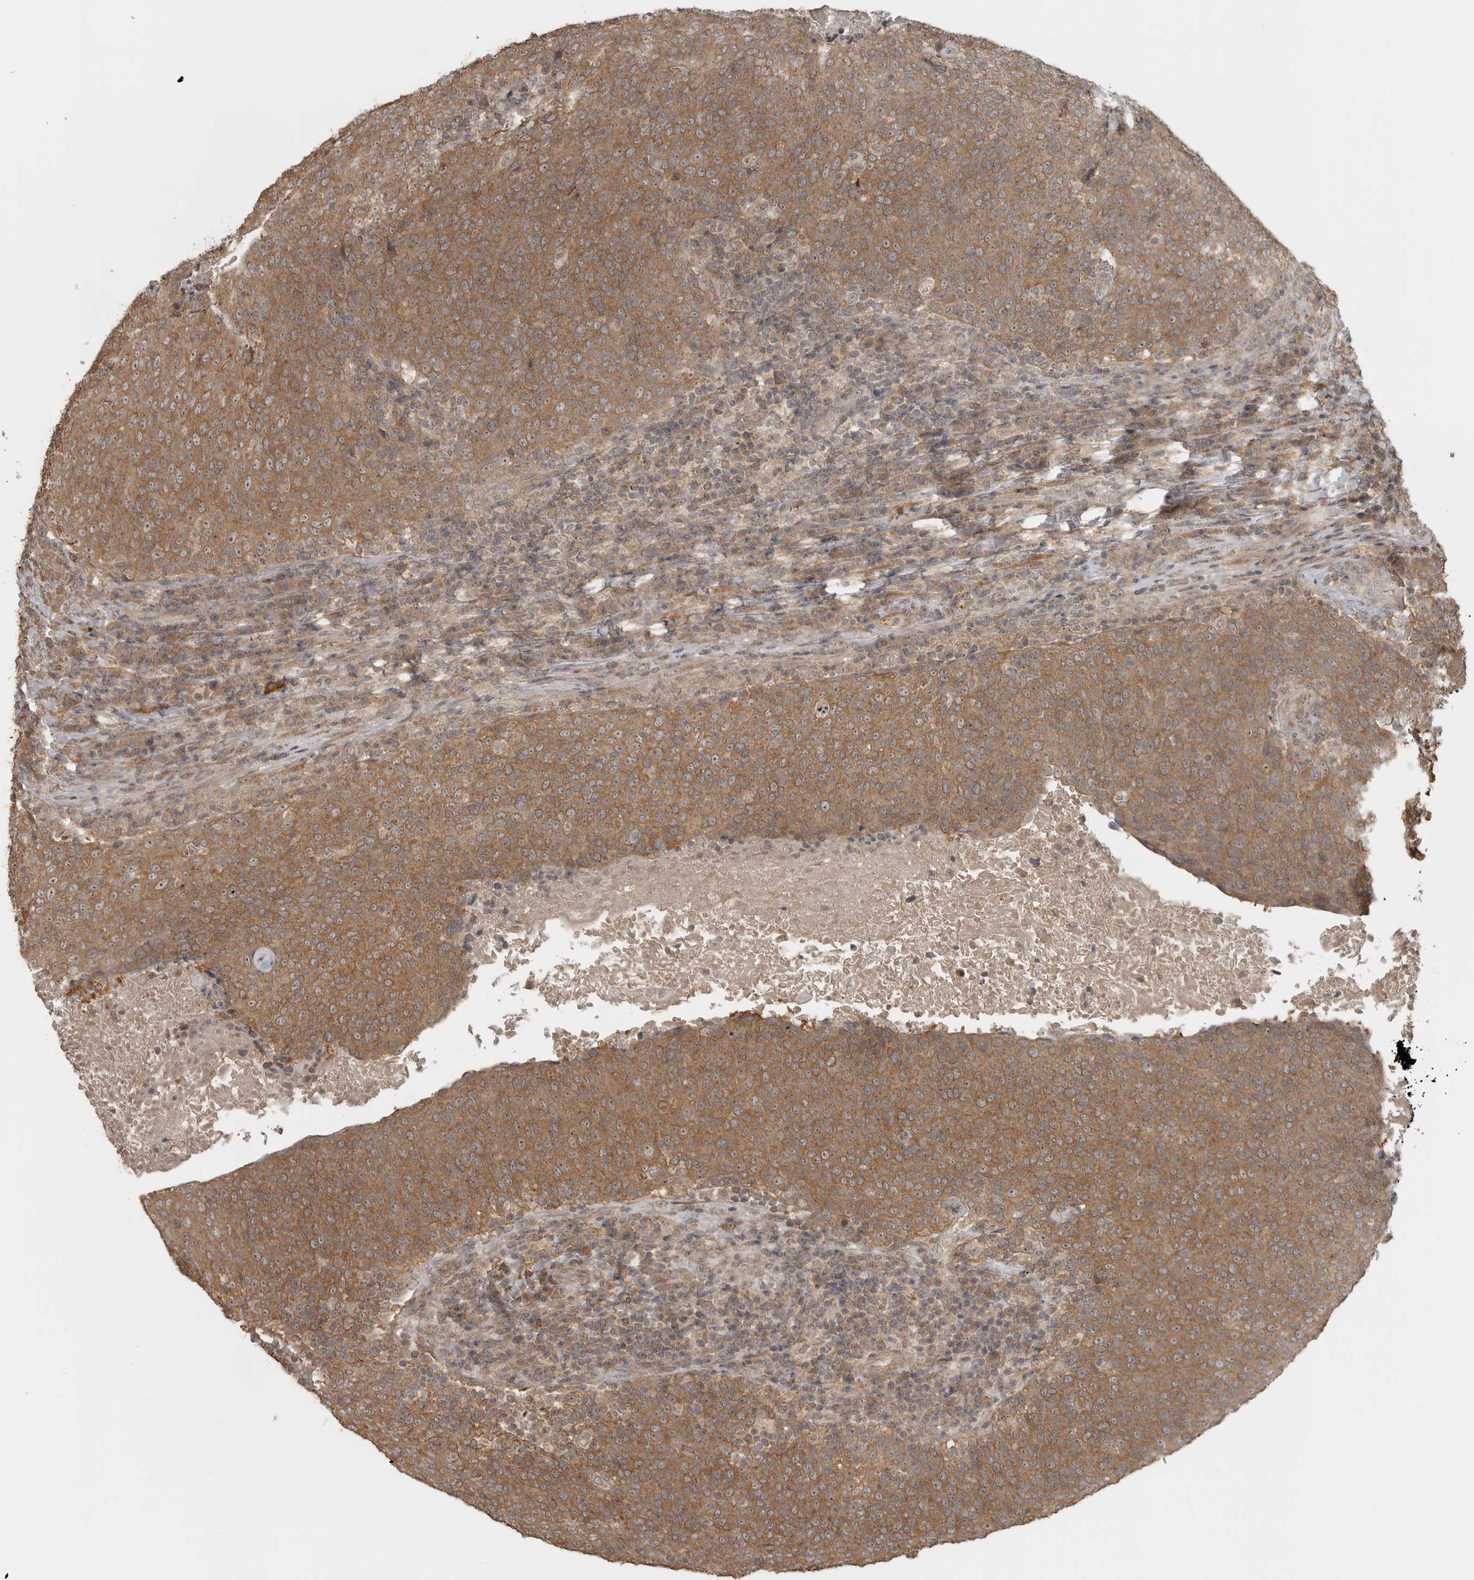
{"staining": {"intensity": "moderate", "quantity": ">75%", "location": "cytoplasmic/membranous"}, "tissue": "head and neck cancer", "cell_type": "Tumor cells", "image_type": "cancer", "snomed": [{"axis": "morphology", "description": "Squamous cell carcinoma, NOS"}, {"axis": "morphology", "description": "Squamous cell carcinoma, metastatic, NOS"}, {"axis": "topography", "description": "Lymph node"}, {"axis": "topography", "description": "Head-Neck"}], "caption": "A brown stain labels moderate cytoplasmic/membranous positivity of a protein in head and neck cancer (metastatic squamous cell carcinoma) tumor cells. The staining is performed using DAB (3,3'-diaminobenzidine) brown chromogen to label protein expression. The nuclei are counter-stained blue using hematoxylin.", "gene": "LLGL1", "patient": {"sex": "male", "age": 62}}